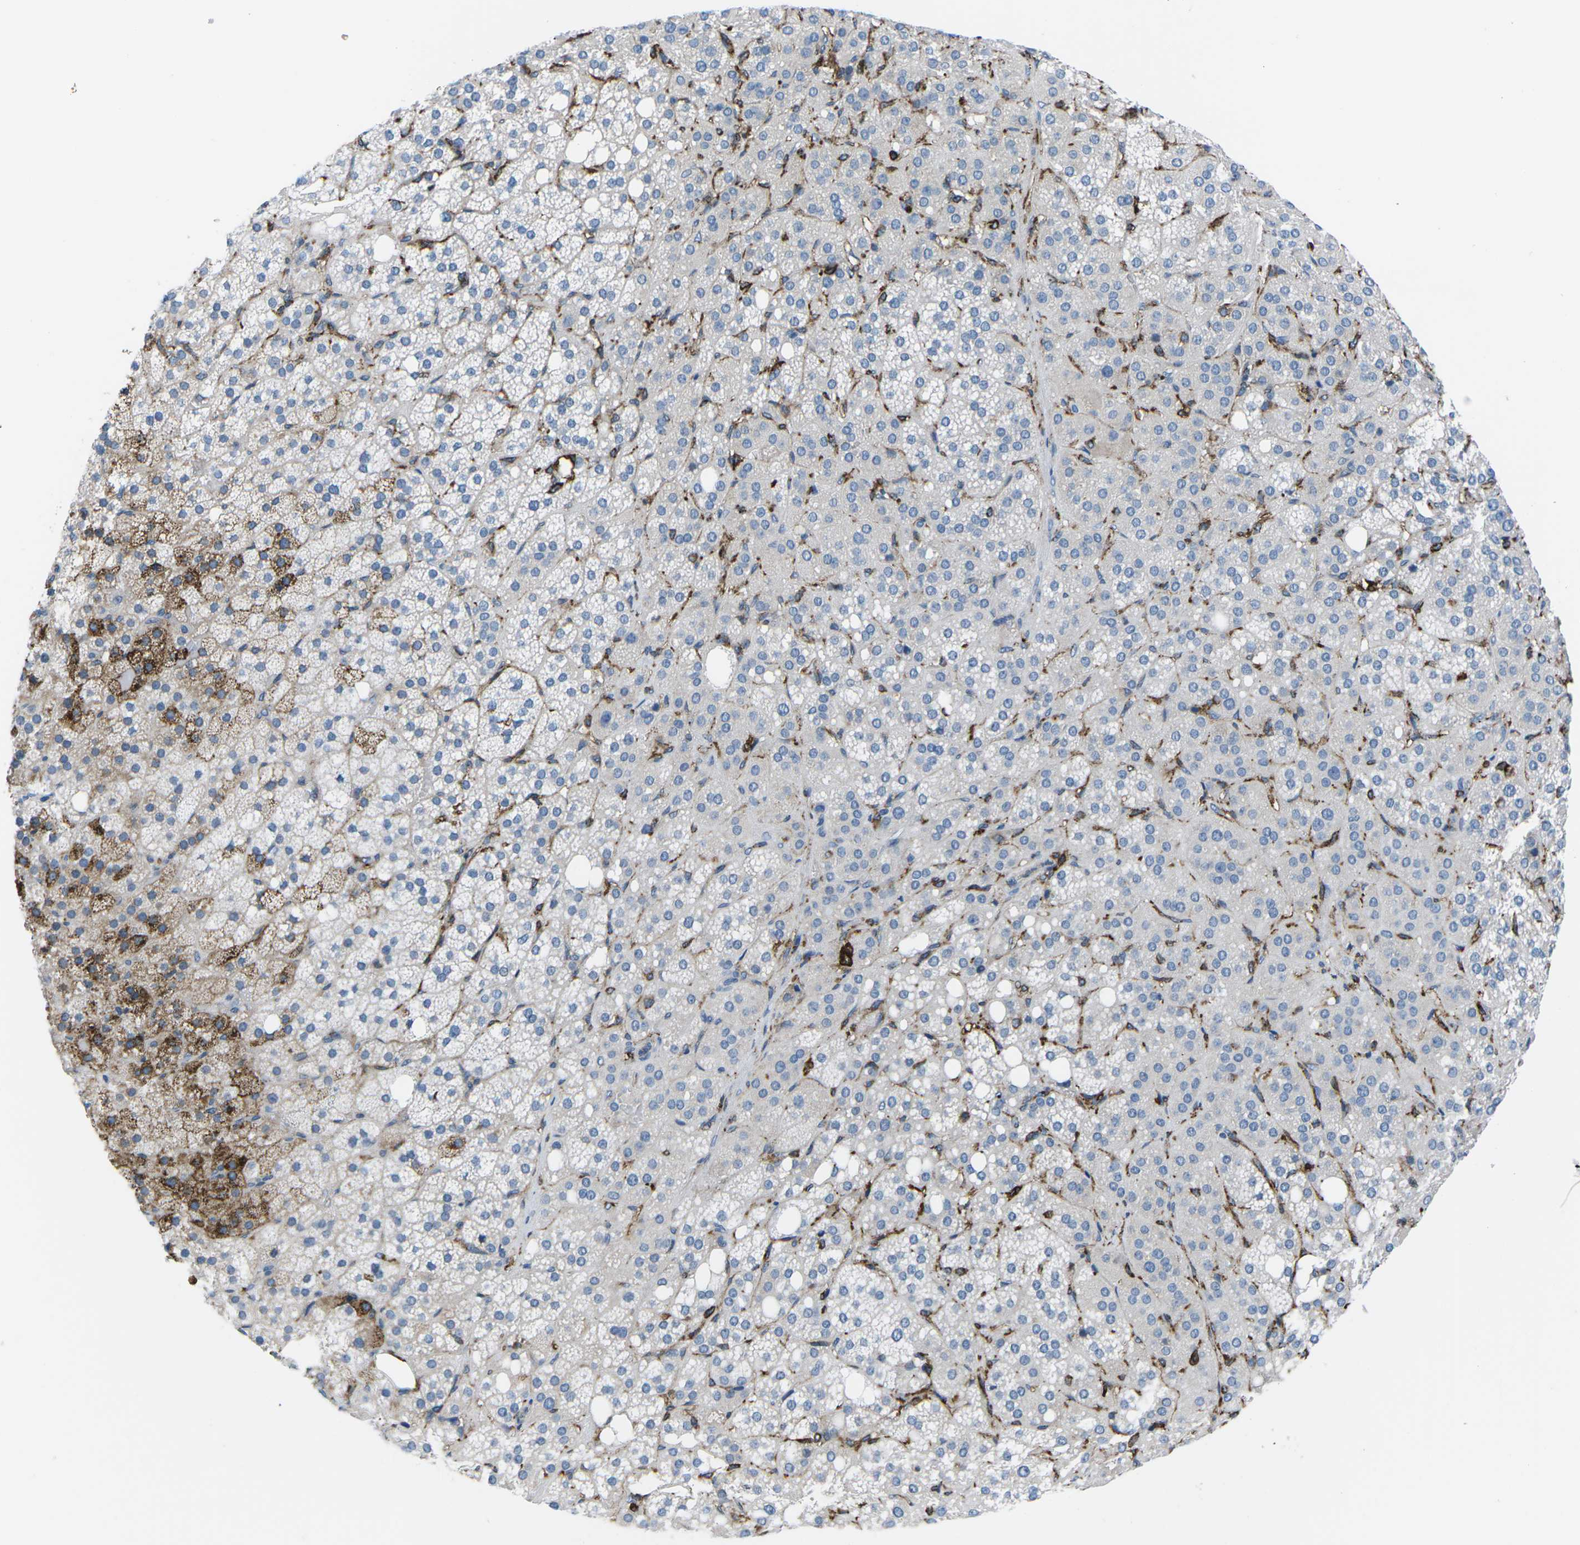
{"staining": {"intensity": "moderate", "quantity": "<25%", "location": "cytoplasmic/membranous"}, "tissue": "adrenal gland", "cell_type": "Glandular cells", "image_type": "normal", "snomed": [{"axis": "morphology", "description": "Normal tissue, NOS"}, {"axis": "topography", "description": "Adrenal gland"}], "caption": "Adrenal gland was stained to show a protein in brown. There is low levels of moderate cytoplasmic/membranous expression in about <25% of glandular cells. The protein of interest is stained brown, and the nuclei are stained in blue (DAB IHC with brightfield microscopy, high magnification).", "gene": "PTPN1", "patient": {"sex": "female", "age": 59}}